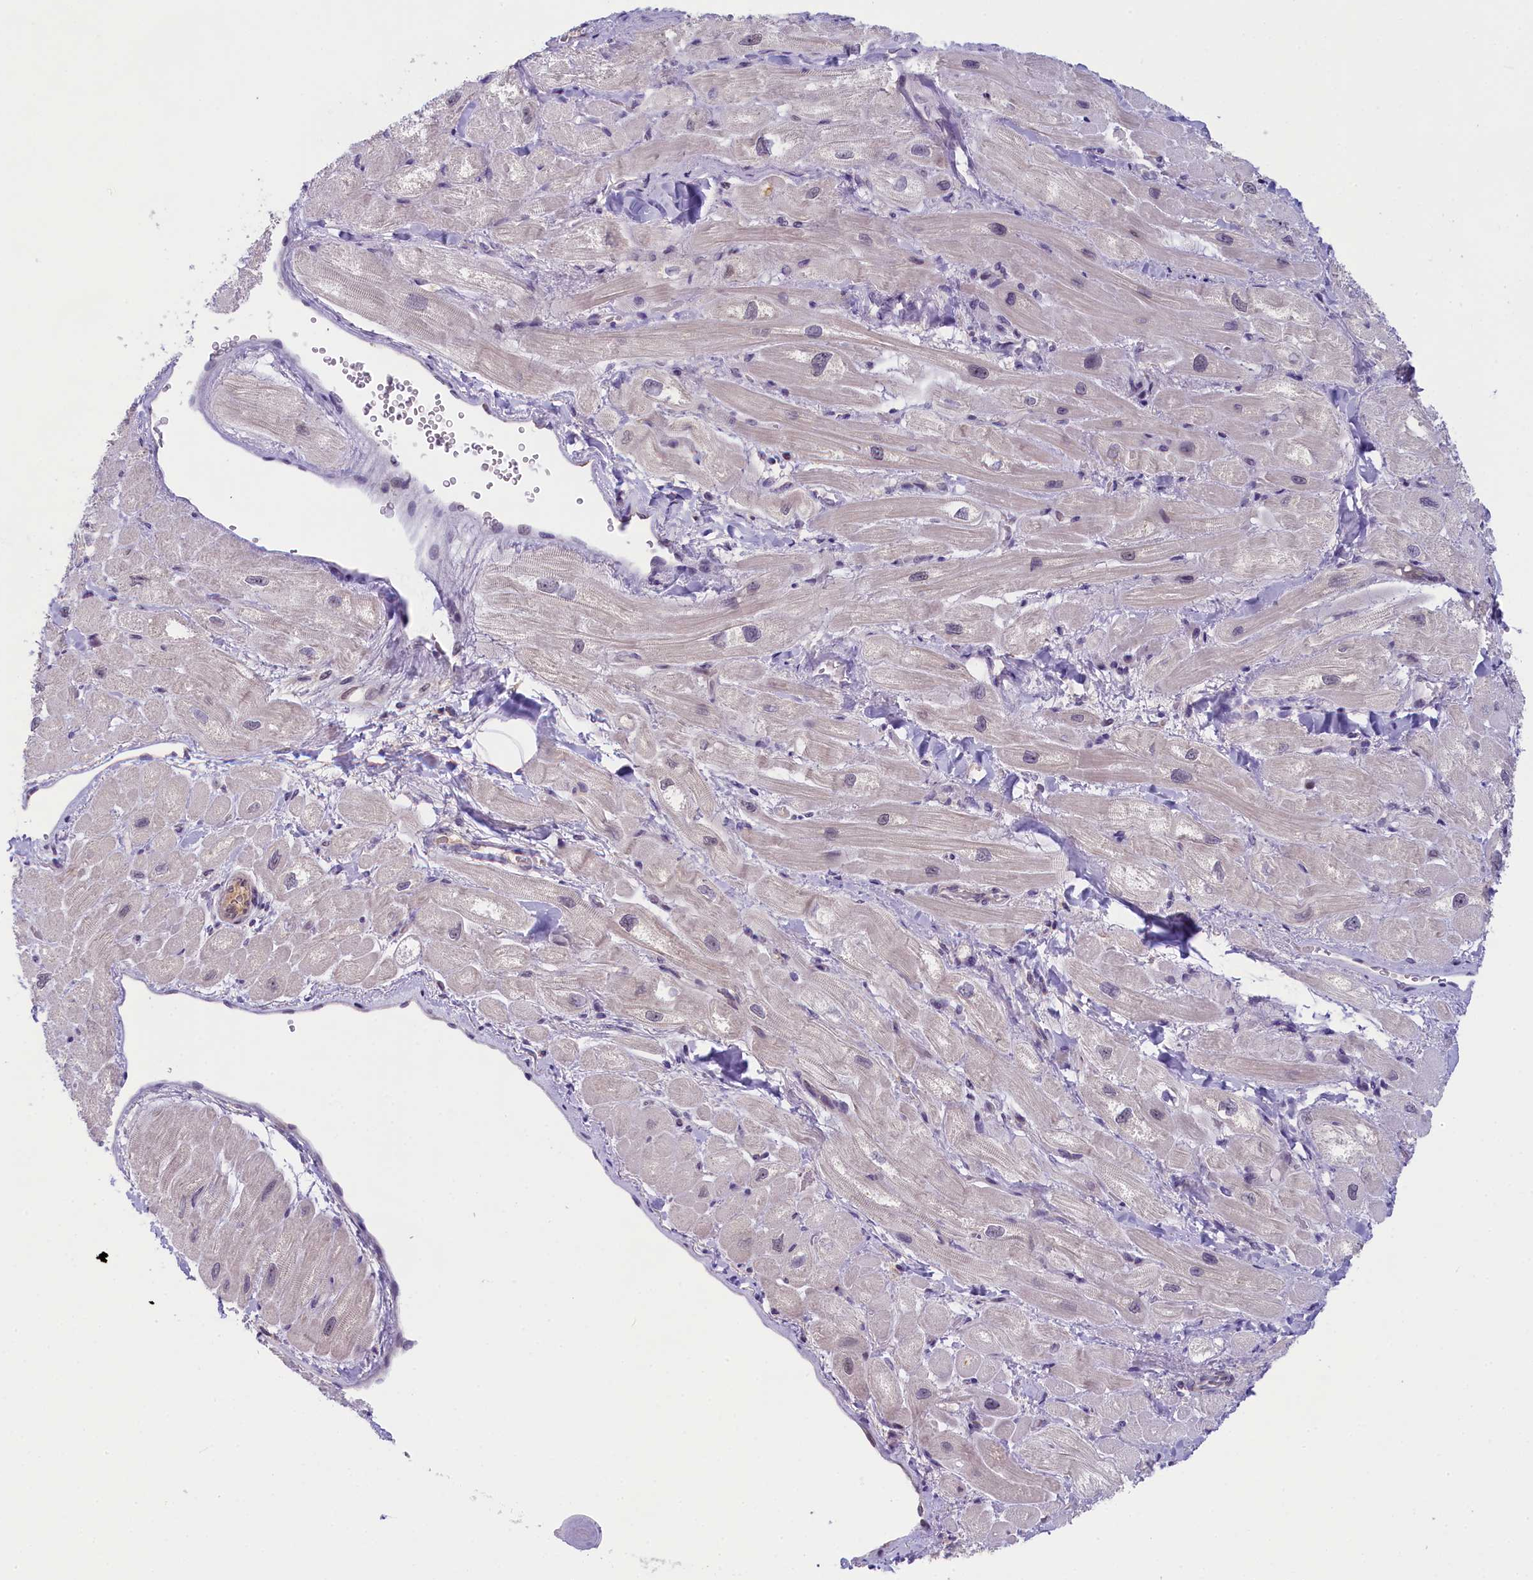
{"staining": {"intensity": "weak", "quantity": "<25%", "location": "cytoplasmic/membranous,nuclear"}, "tissue": "heart muscle", "cell_type": "Cardiomyocytes", "image_type": "normal", "snomed": [{"axis": "morphology", "description": "Normal tissue, NOS"}, {"axis": "topography", "description": "Heart"}], "caption": "Cardiomyocytes show no significant expression in benign heart muscle. (DAB (3,3'-diaminobenzidine) immunohistochemistry with hematoxylin counter stain).", "gene": "CRAMP1", "patient": {"sex": "male", "age": 65}}